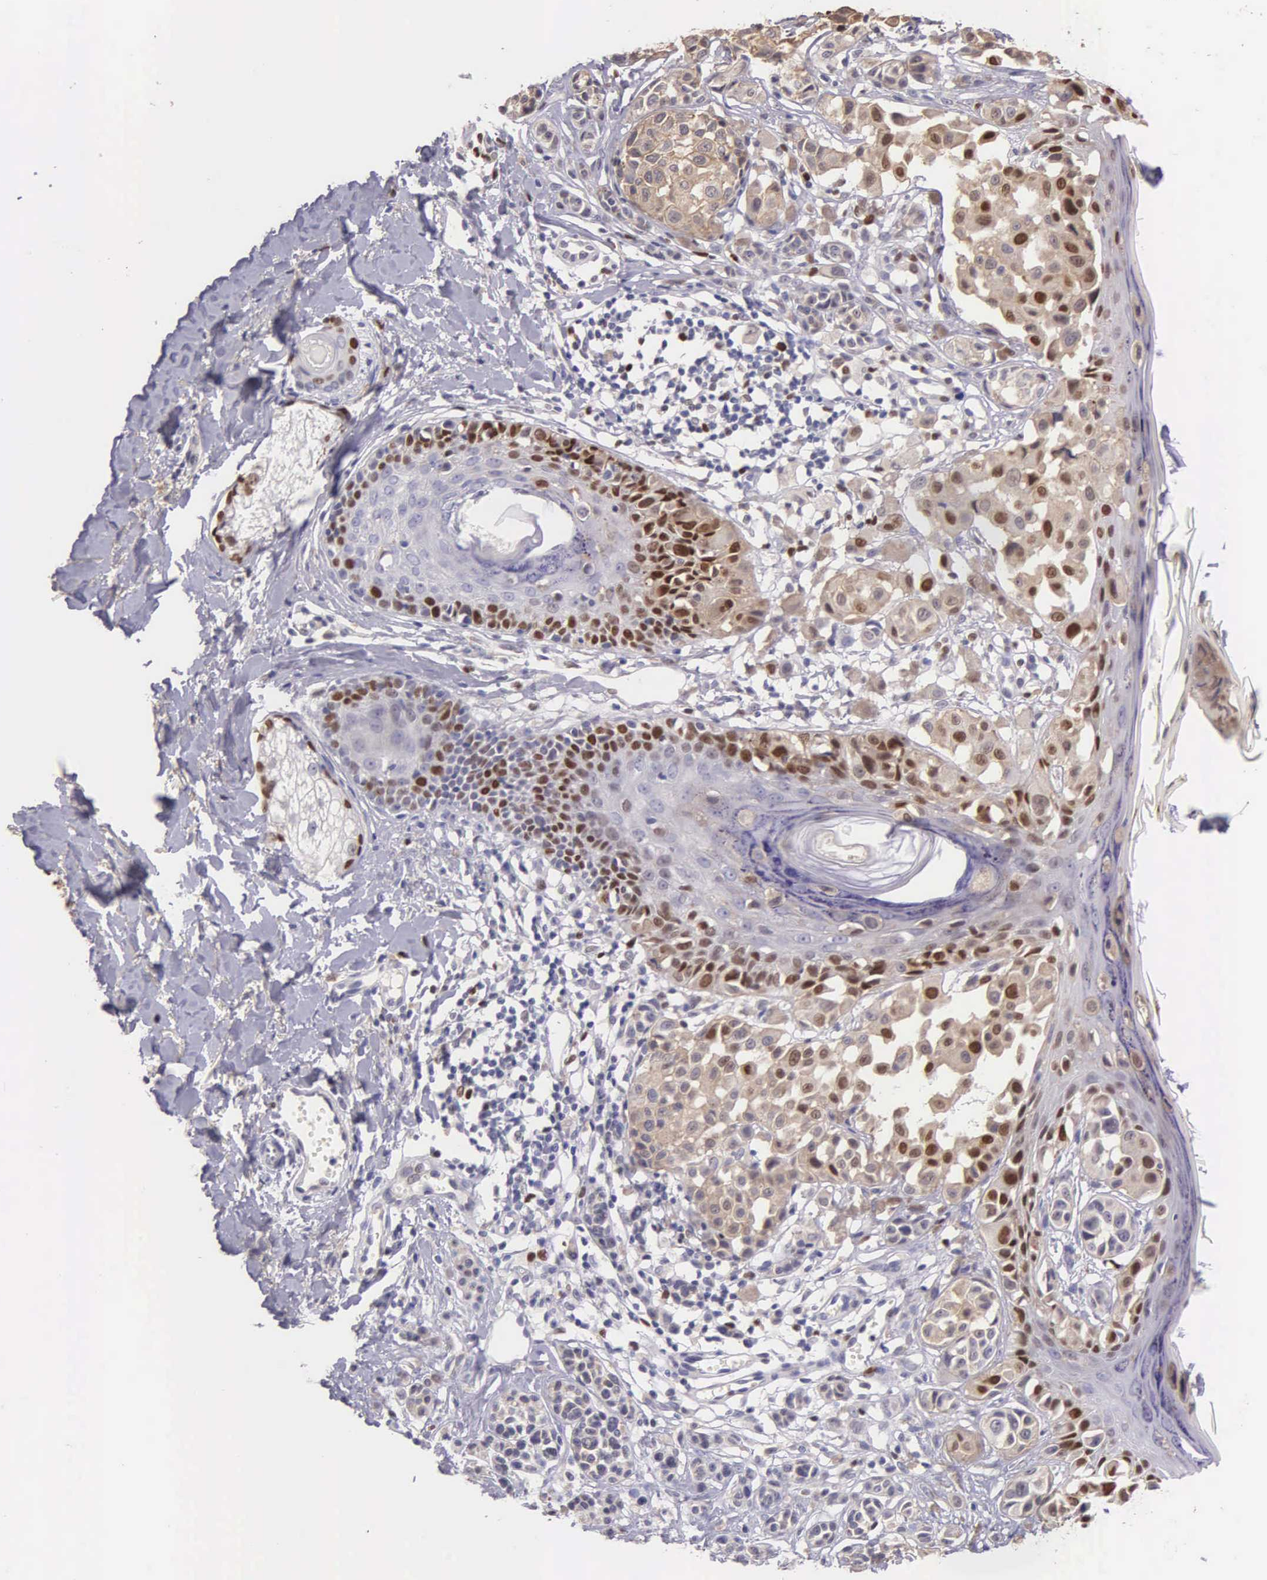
{"staining": {"intensity": "moderate", "quantity": "<25%", "location": "nuclear"}, "tissue": "melanoma", "cell_type": "Tumor cells", "image_type": "cancer", "snomed": [{"axis": "morphology", "description": "Malignant melanoma, NOS"}, {"axis": "topography", "description": "Skin"}], "caption": "Tumor cells reveal low levels of moderate nuclear expression in about <25% of cells in malignant melanoma.", "gene": "MCM5", "patient": {"sex": "male", "age": 40}}